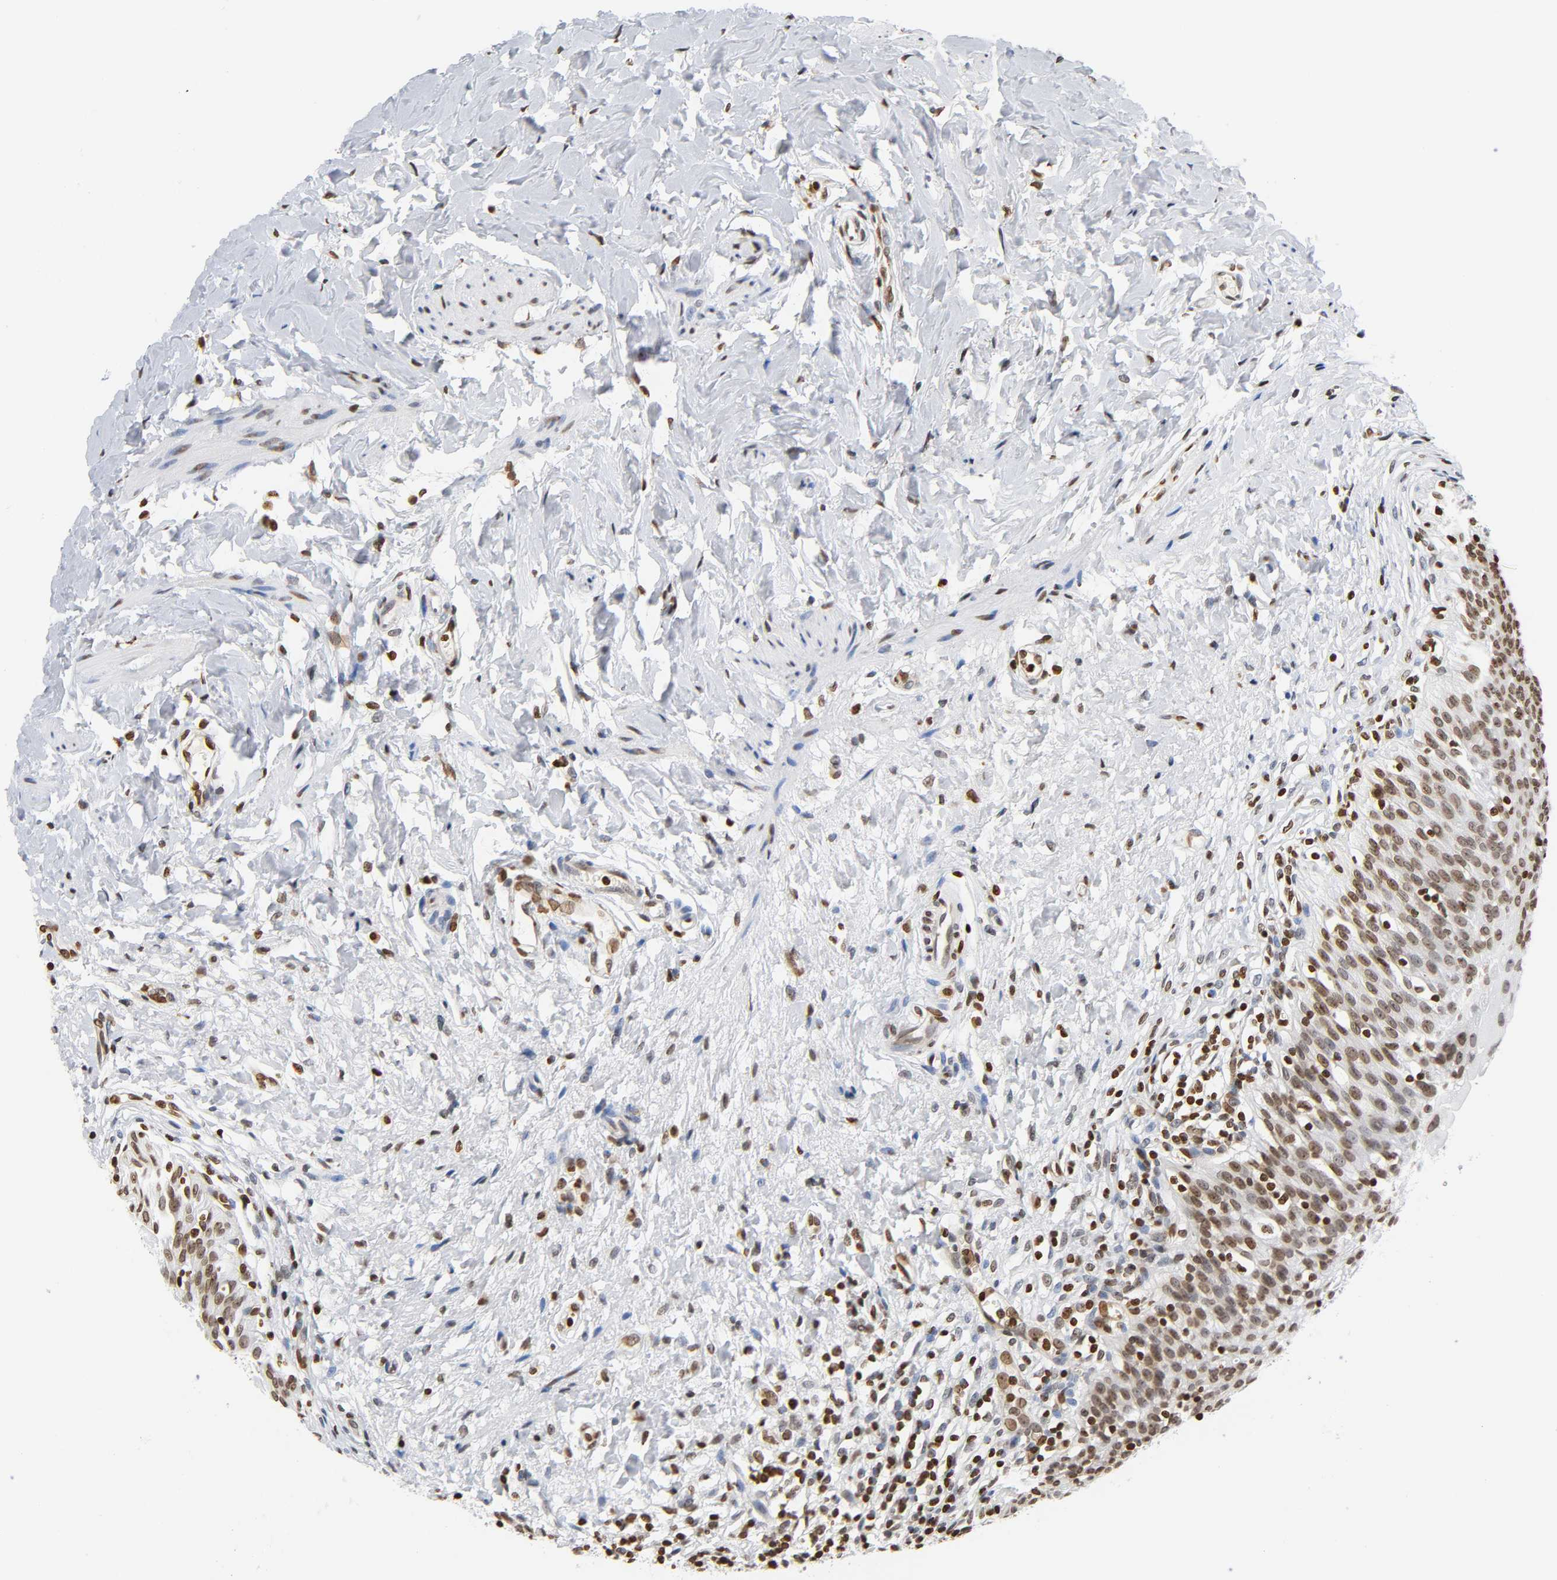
{"staining": {"intensity": "moderate", "quantity": ">75%", "location": "nuclear"}, "tissue": "urinary bladder", "cell_type": "Urothelial cells", "image_type": "normal", "snomed": [{"axis": "morphology", "description": "Normal tissue, NOS"}, {"axis": "topography", "description": "Urinary bladder"}], "caption": "About >75% of urothelial cells in normal urinary bladder show moderate nuclear protein staining as visualized by brown immunohistochemical staining.", "gene": "HOXA6", "patient": {"sex": "female", "age": 80}}